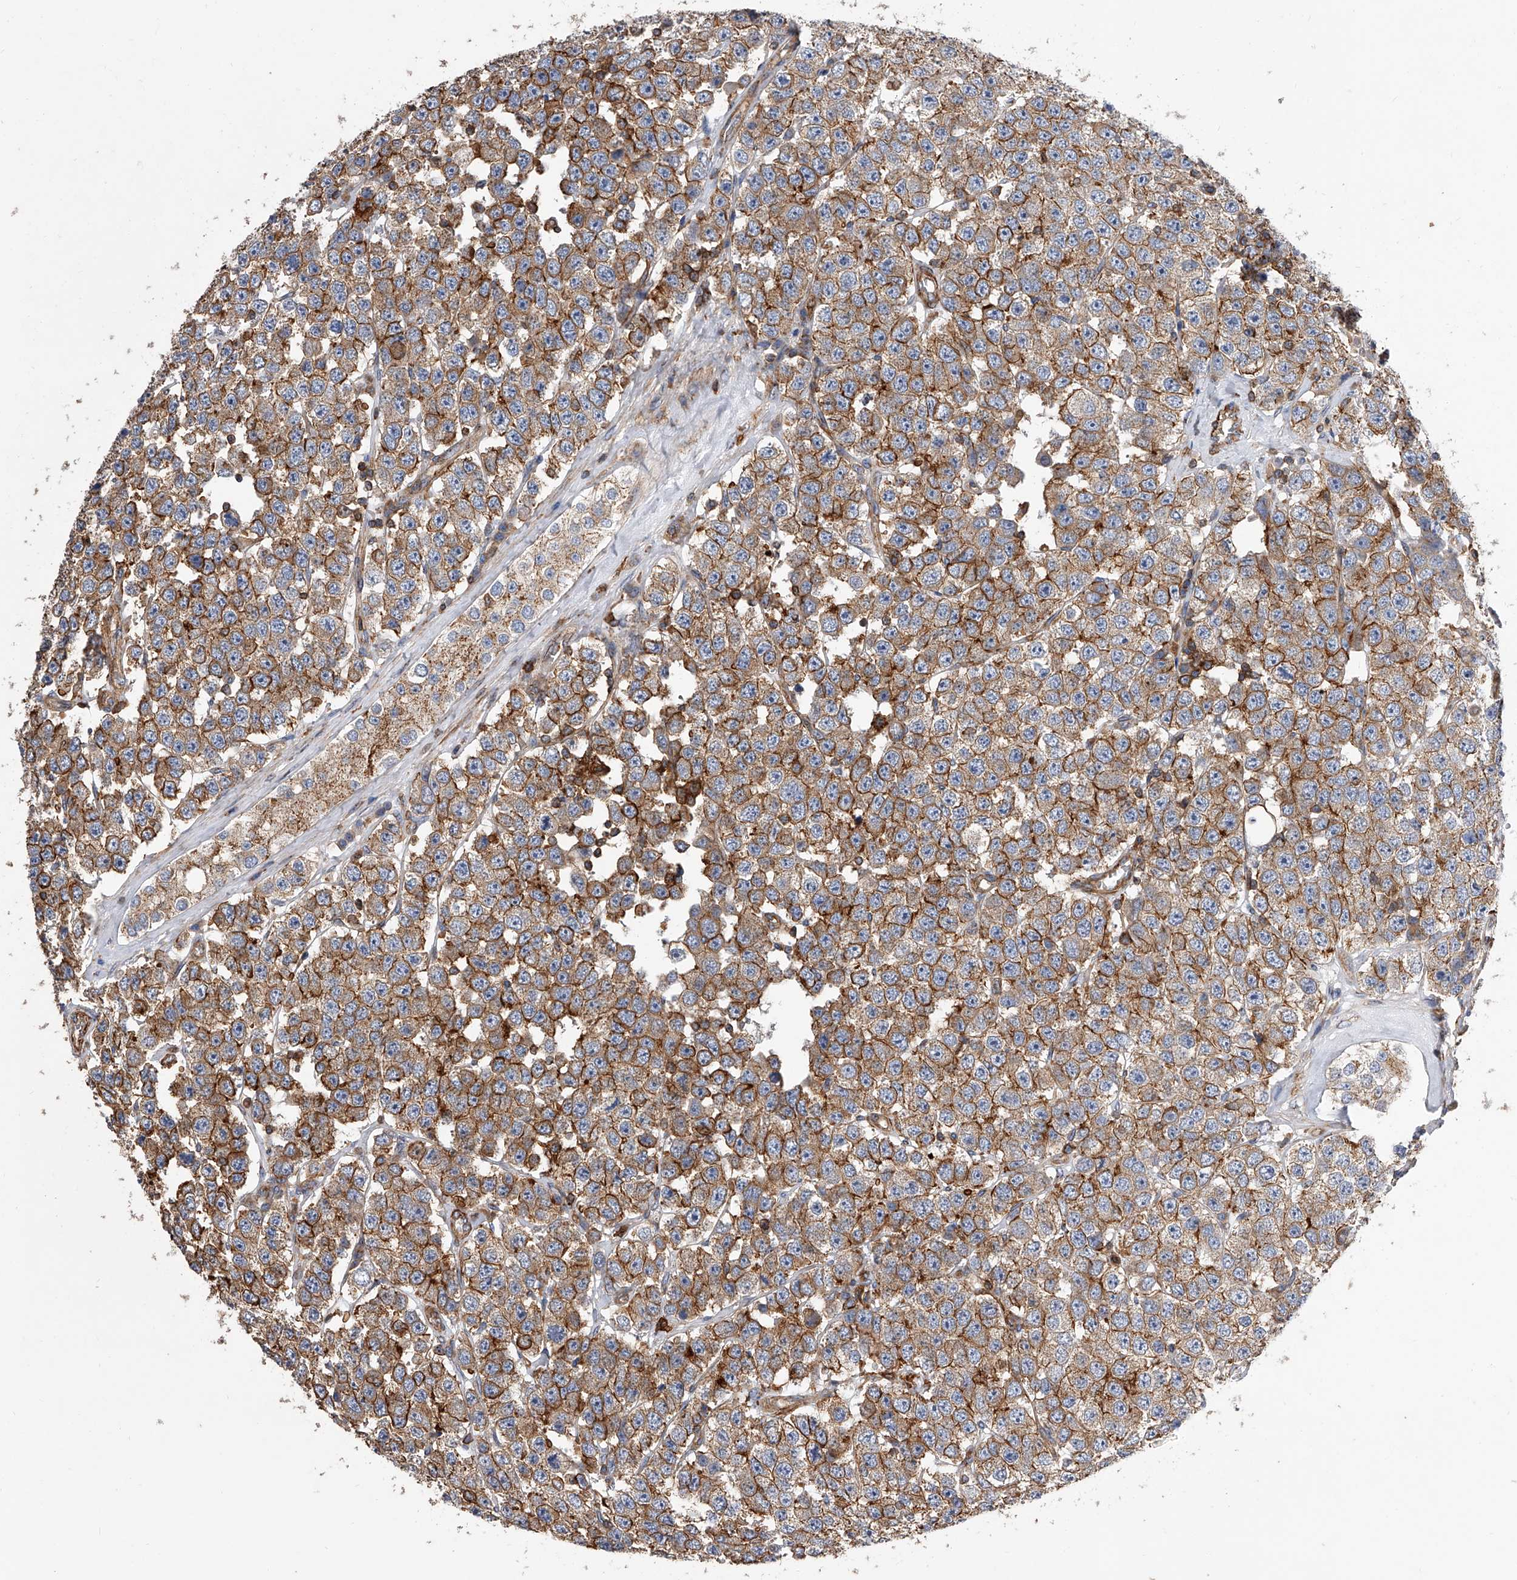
{"staining": {"intensity": "moderate", "quantity": ">75%", "location": "cytoplasmic/membranous"}, "tissue": "testis cancer", "cell_type": "Tumor cells", "image_type": "cancer", "snomed": [{"axis": "morphology", "description": "Seminoma, NOS"}, {"axis": "topography", "description": "Testis"}], "caption": "The histopathology image reveals a brown stain indicating the presence of a protein in the cytoplasmic/membranous of tumor cells in testis seminoma. (brown staining indicates protein expression, while blue staining denotes nuclei).", "gene": "PISD", "patient": {"sex": "male", "age": 28}}